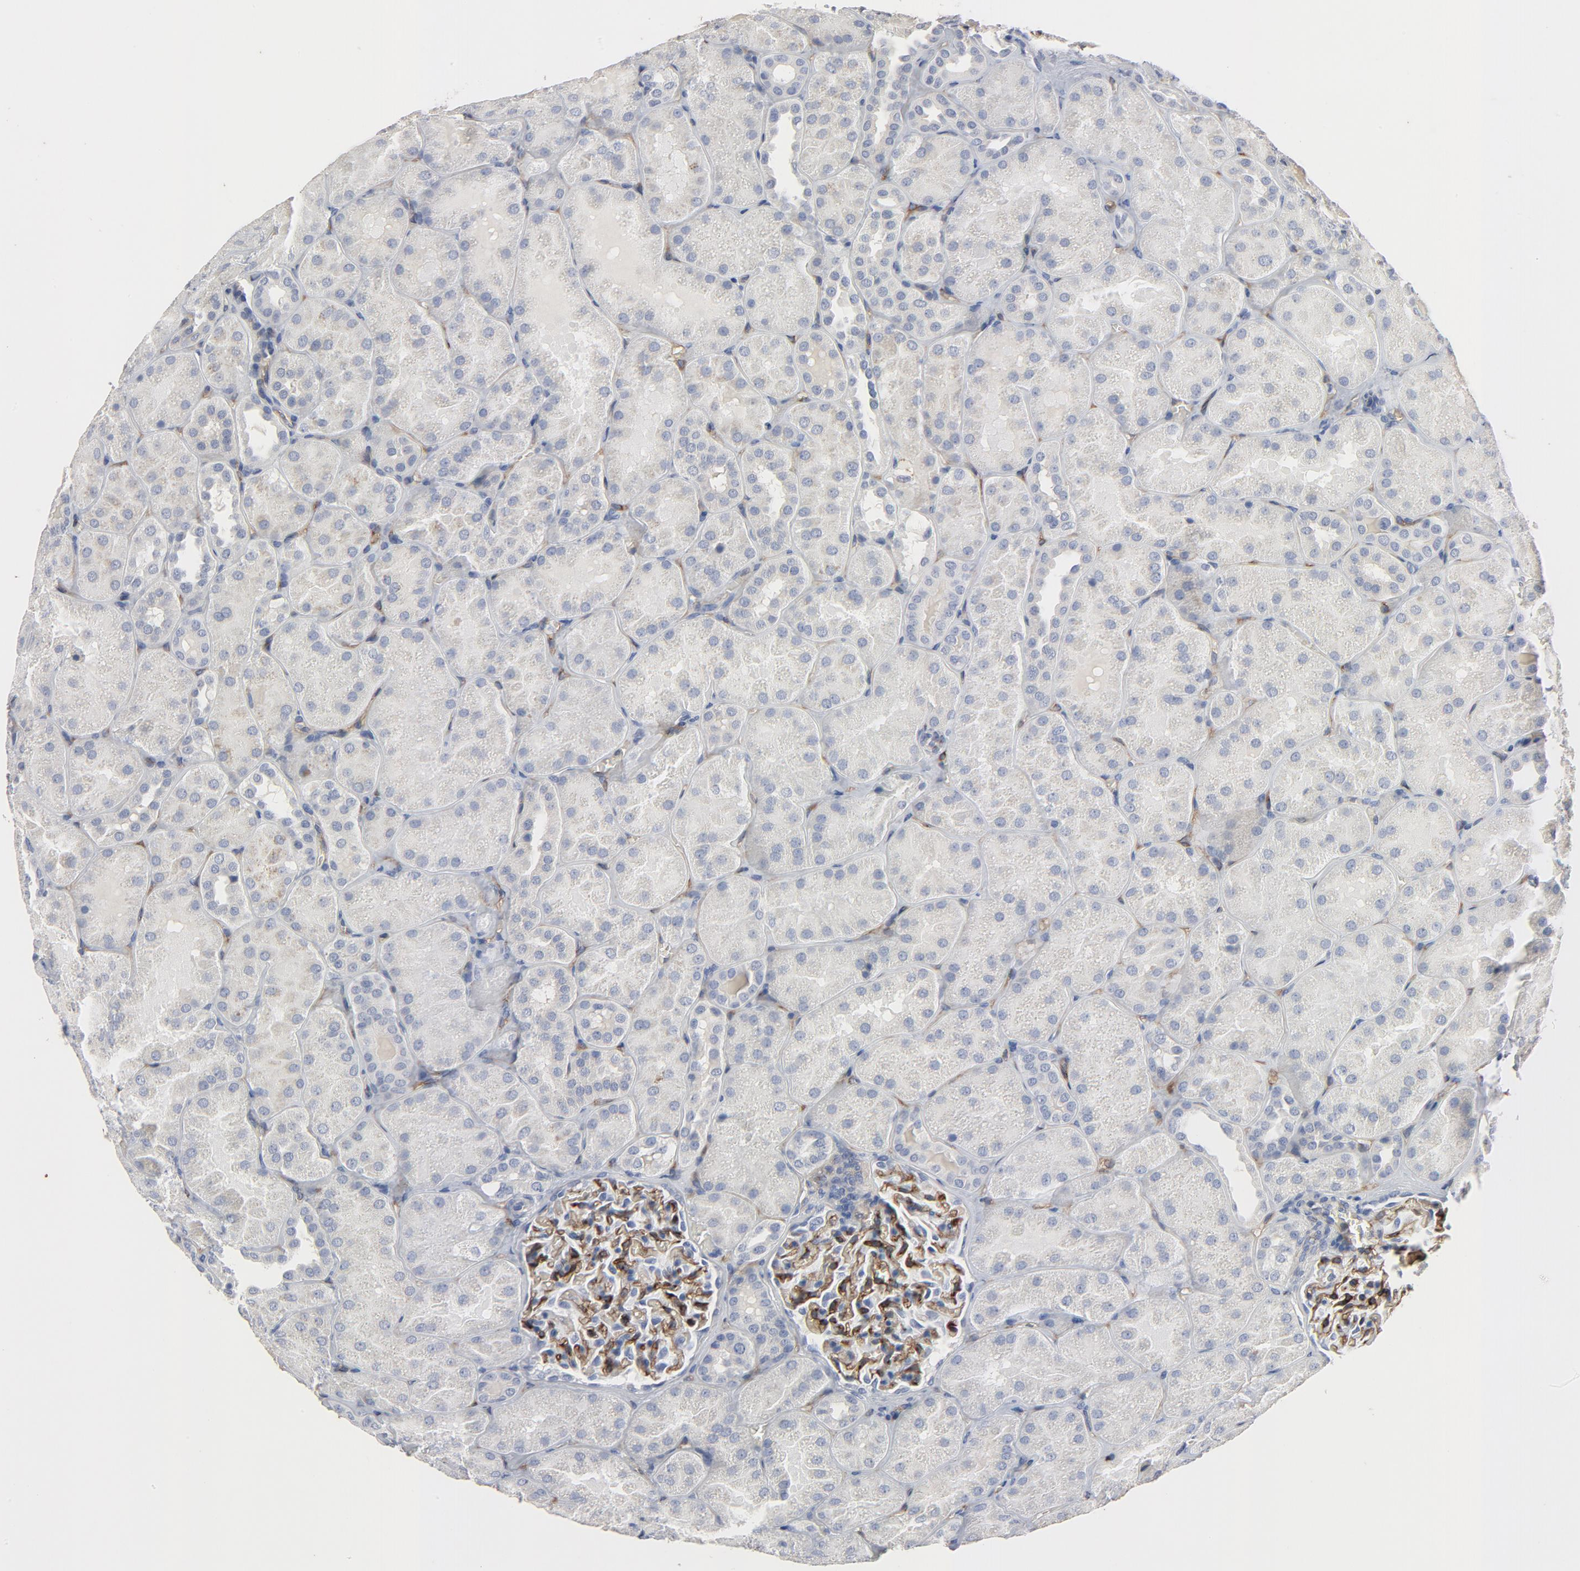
{"staining": {"intensity": "strong", "quantity": "25%-75%", "location": "cytoplasmic/membranous"}, "tissue": "kidney", "cell_type": "Cells in glomeruli", "image_type": "normal", "snomed": [{"axis": "morphology", "description": "Normal tissue, NOS"}, {"axis": "topography", "description": "Kidney"}], "caption": "This photomicrograph shows immunohistochemistry staining of normal human kidney, with high strong cytoplasmic/membranous positivity in about 25%-75% of cells in glomeruli.", "gene": "KDR", "patient": {"sex": "male", "age": 28}}